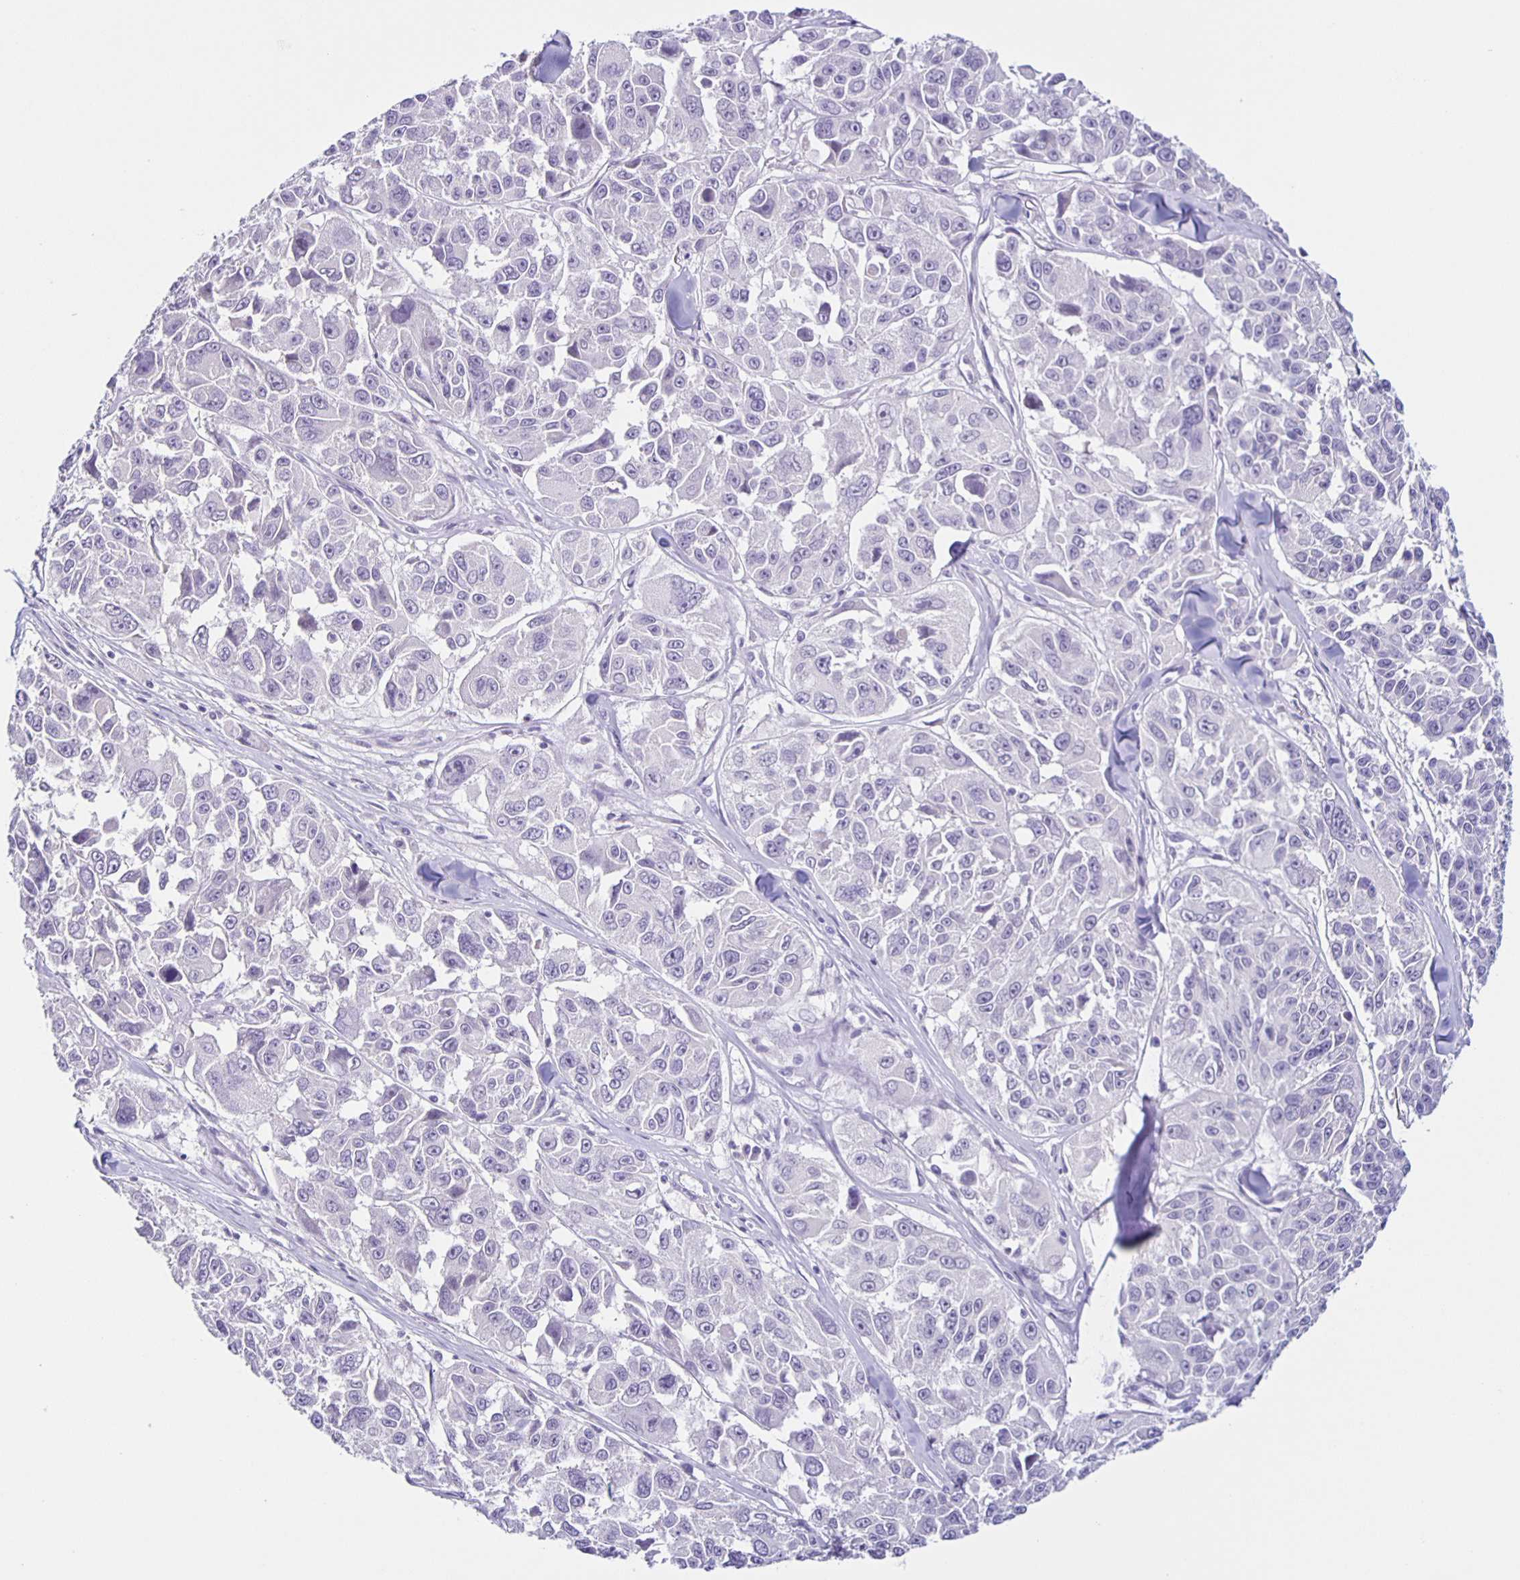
{"staining": {"intensity": "negative", "quantity": "none", "location": "none"}, "tissue": "melanoma", "cell_type": "Tumor cells", "image_type": "cancer", "snomed": [{"axis": "morphology", "description": "Malignant melanoma, NOS"}, {"axis": "topography", "description": "Skin"}], "caption": "Immunohistochemistry (IHC) micrograph of melanoma stained for a protein (brown), which exhibits no positivity in tumor cells.", "gene": "SLC12A3", "patient": {"sex": "female", "age": 66}}